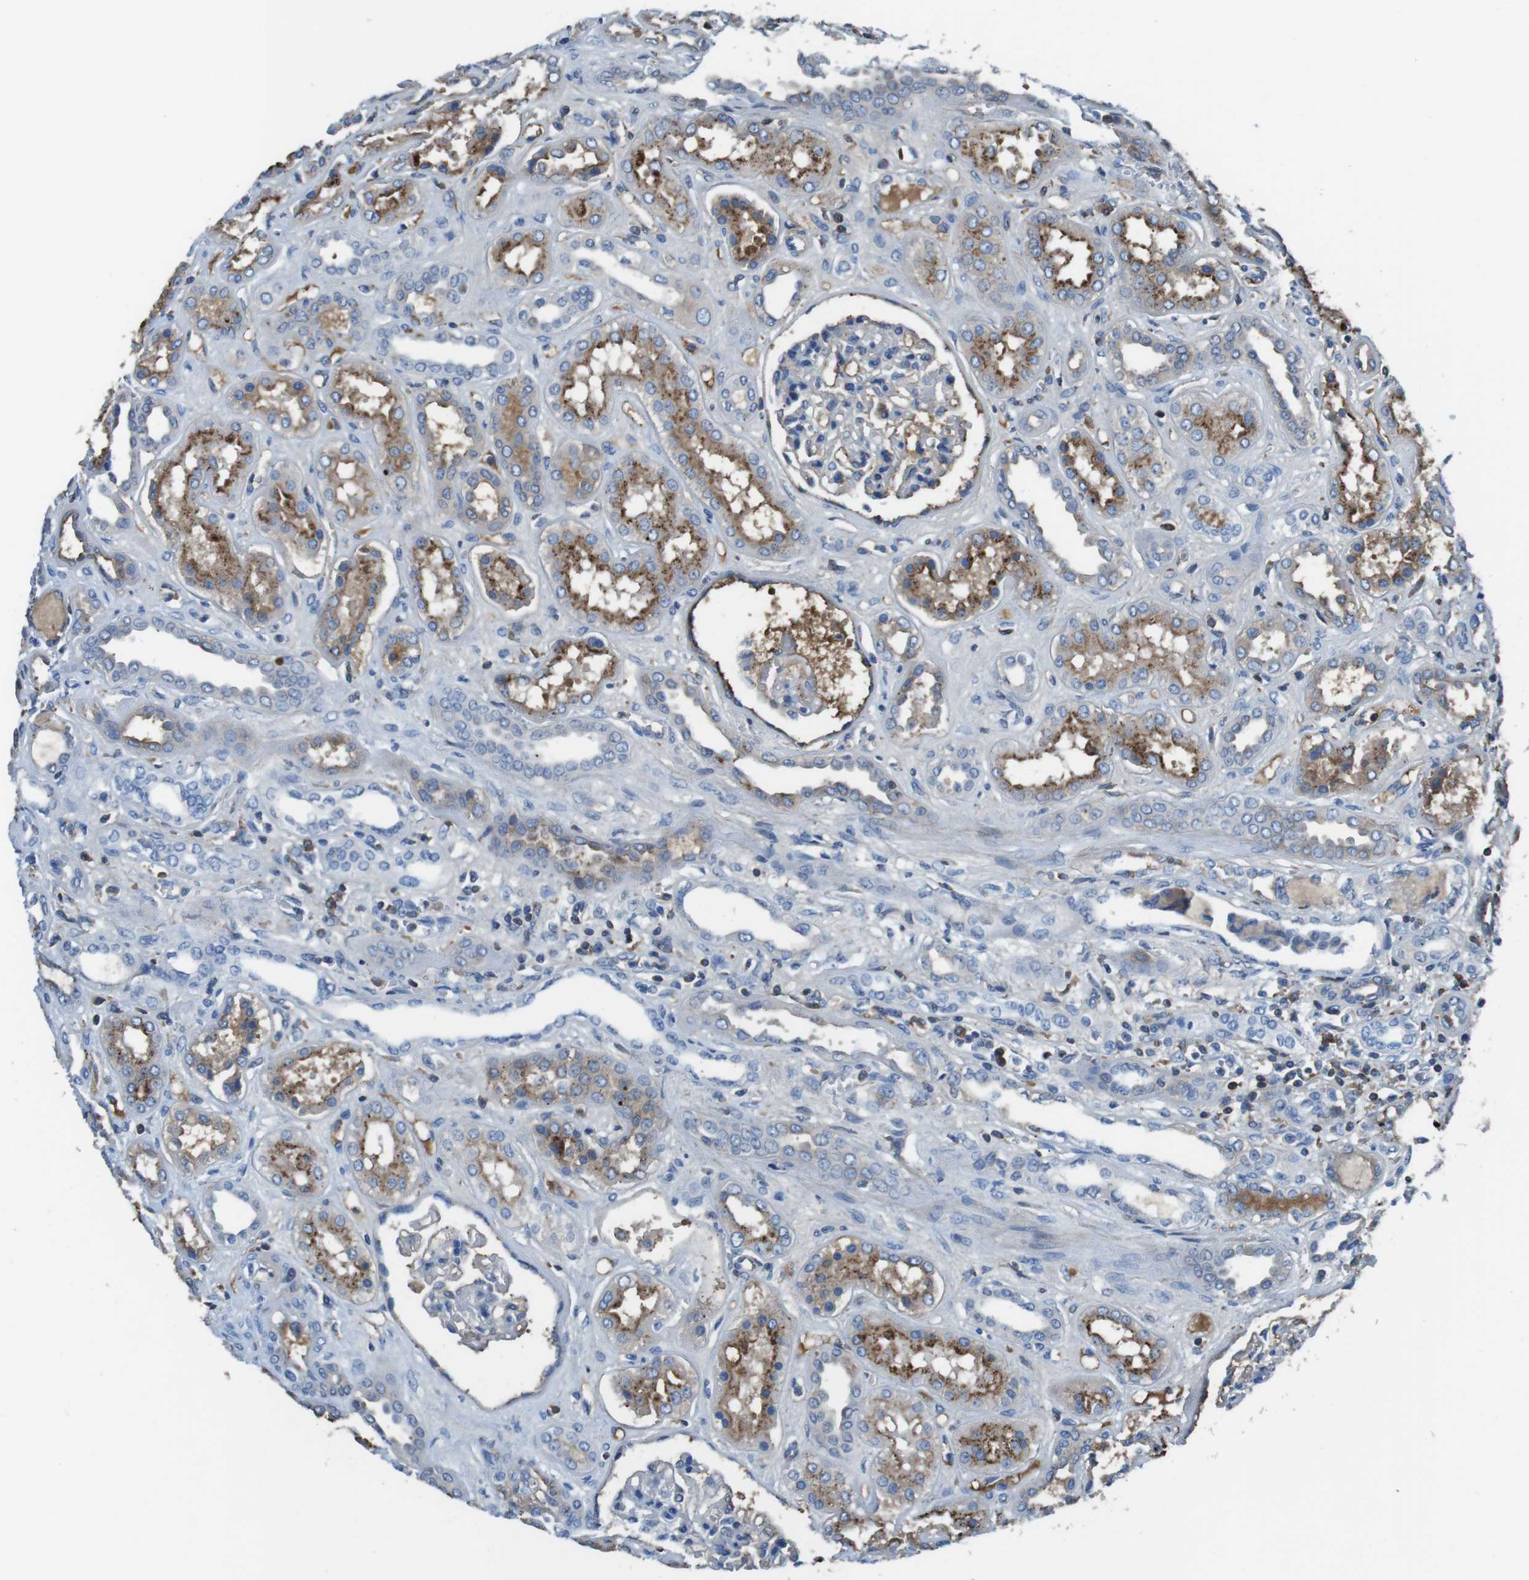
{"staining": {"intensity": "negative", "quantity": "none", "location": "none"}, "tissue": "kidney", "cell_type": "Cells in glomeruli", "image_type": "normal", "snomed": [{"axis": "morphology", "description": "Normal tissue, NOS"}, {"axis": "topography", "description": "Kidney"}], "caption": "Immunohistochemistry (IHC) of benign kidney demonstrates no expression in cells in glomeruli. Brightfield microscopy of immunohistochemistry stained with DAB (brown) and hematoxylin (blue), captured at high magnification.", "gene": "TMPRSS15", "patient": {"sex": "male", "age": 59}}